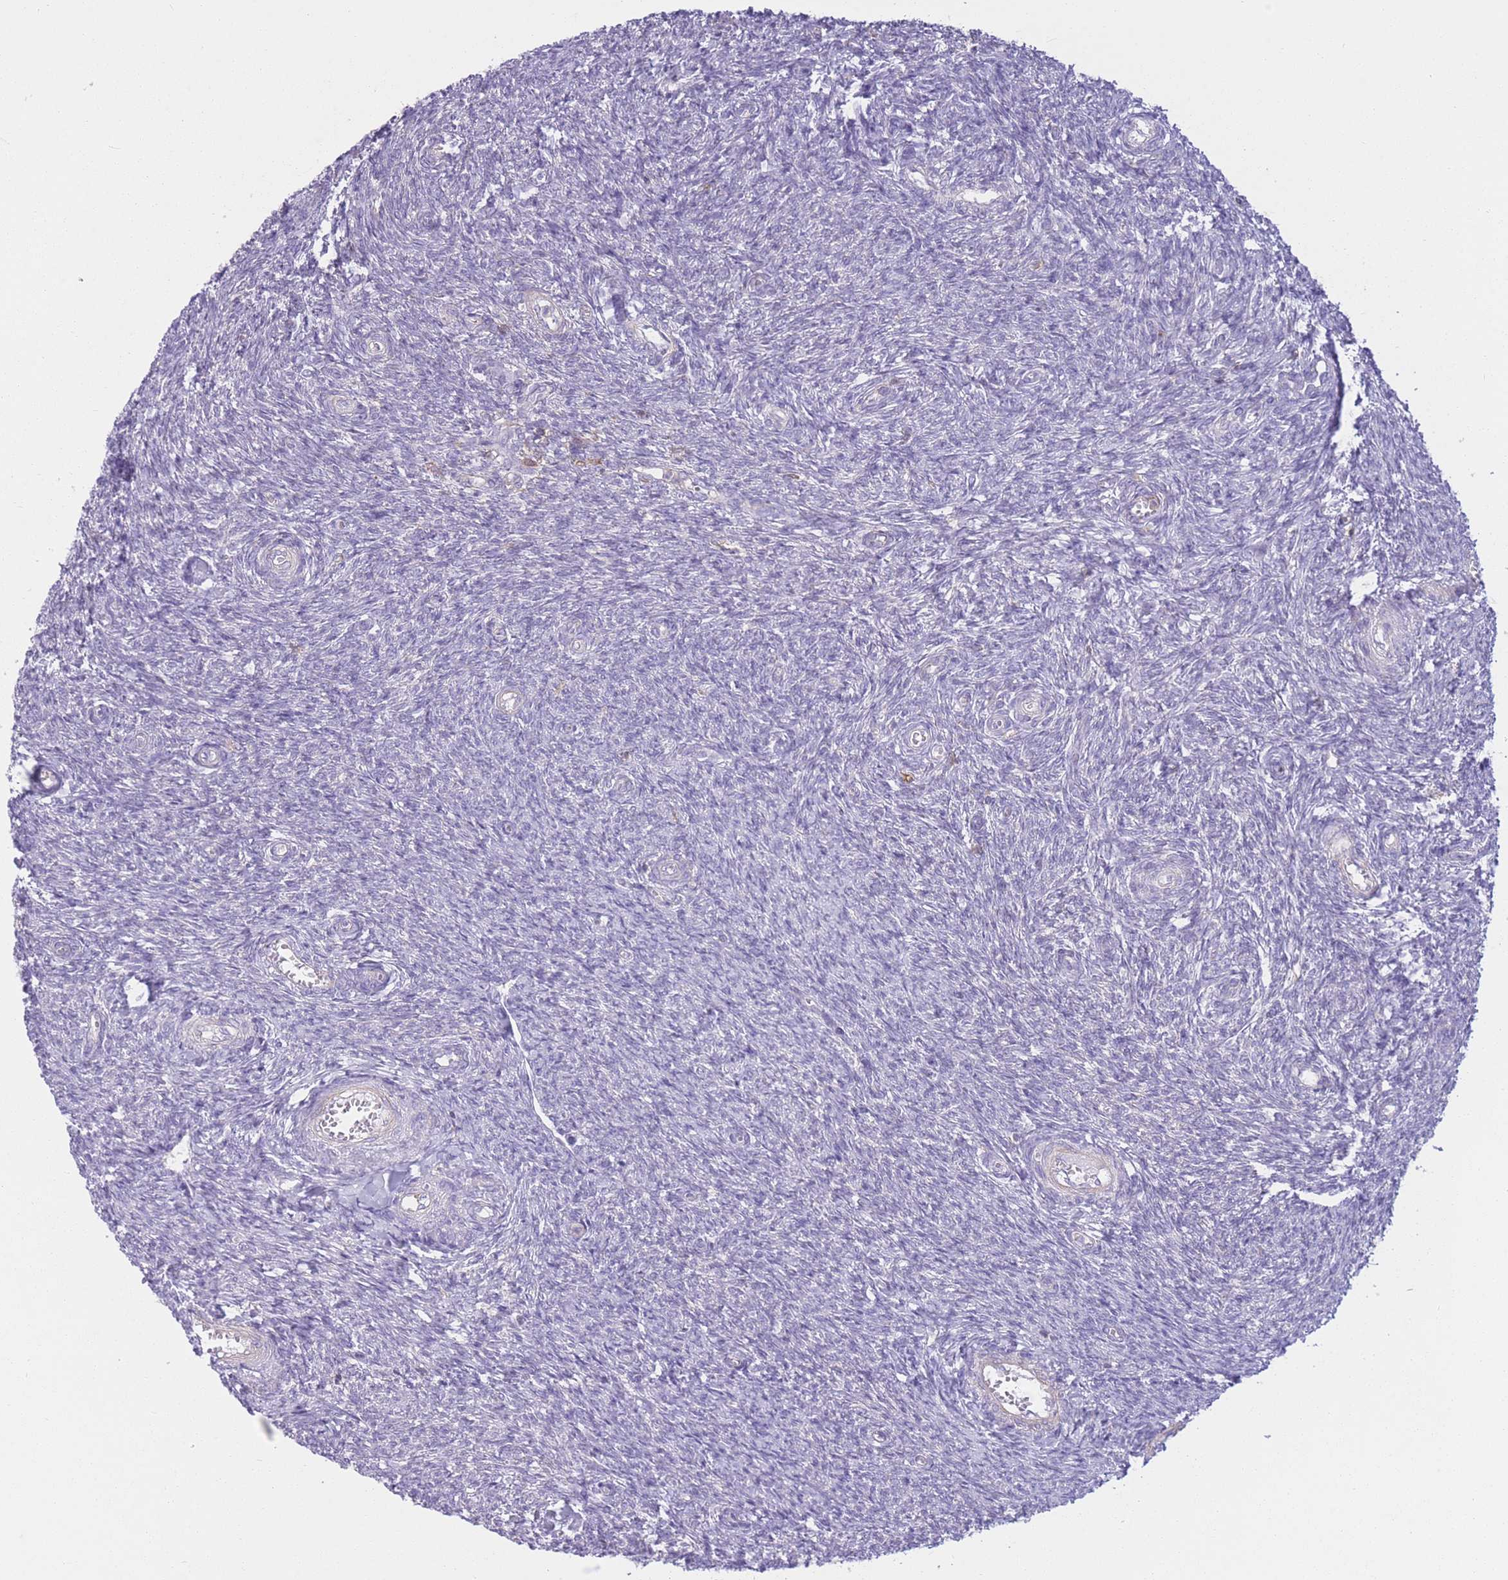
{"staining": {"intensity": "negative", "quantity": "none", "location": "none"}, "tissue": "ovary", "cell_type": "Ovarian stroma cells", "image_type": "normal", "snomed": [{"axis": "morphology", "description": "Normal tissue, NOS"}, {"axis": "topography", "description": "Ovary"}], "caption": "Ovary stained for a protein using immunohistochemistry displays no positivity ovarian stroma cells.", "gene": "PDHA1", "patient": {"sex": "female", "age": 44}}